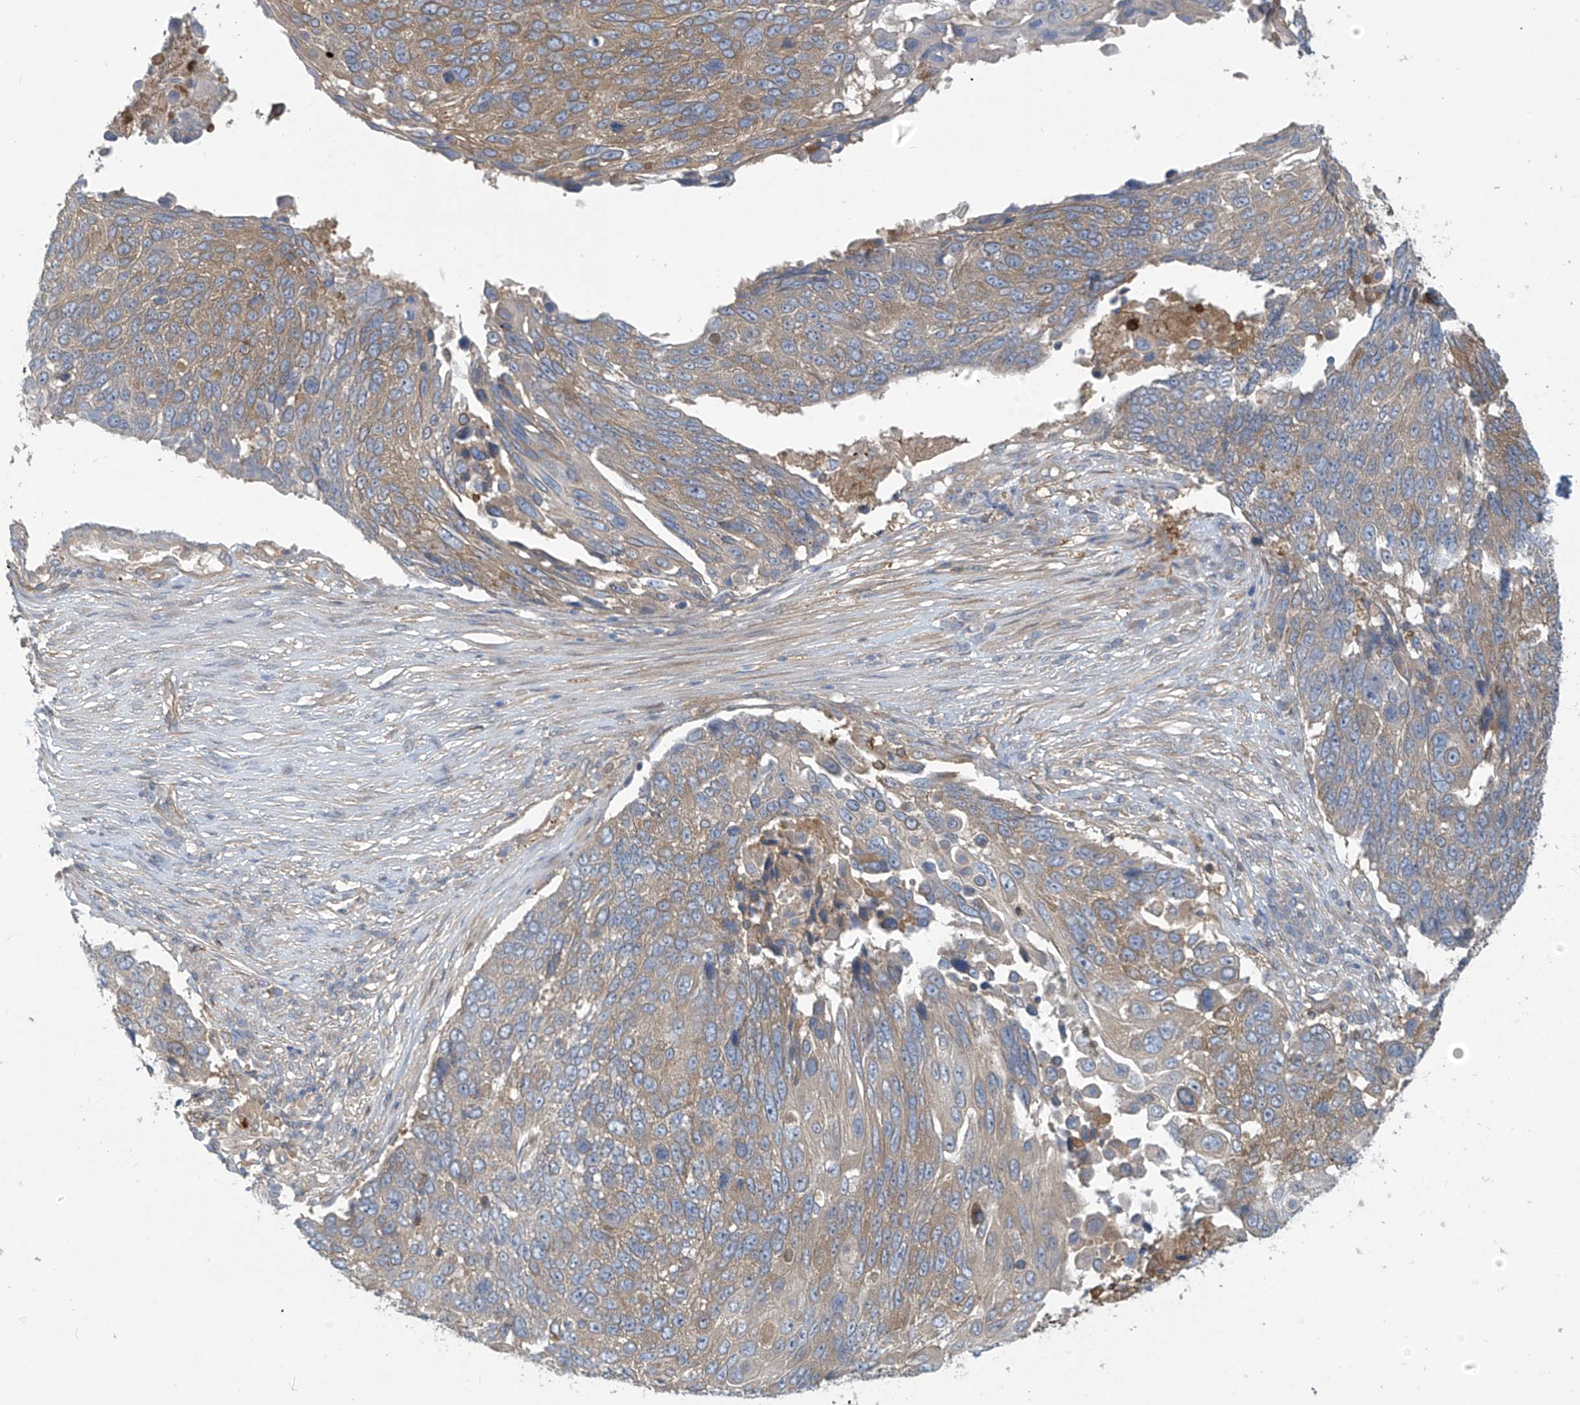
{"staining": {"intensity": "moderate", "quantity": "25%-75%", "location": "cytoplasmic/membranous"}, "tissue": "lung cancer", "cell_type": "Tumor cells", "image_type": "cancer", "snomed": [{"axis": "morphology", "description": "Squamous cell carcinoma, NOS"}, {"axis": "topography", "description": "Lung"}], "caption": "Protein expression analysis of human lung cancer reveals moderate cytoplasmic/membranous staining in about 25%-75% of tumor cells.", "gene": "ADI1", "patient": {"sex": "male", "age": 66}}